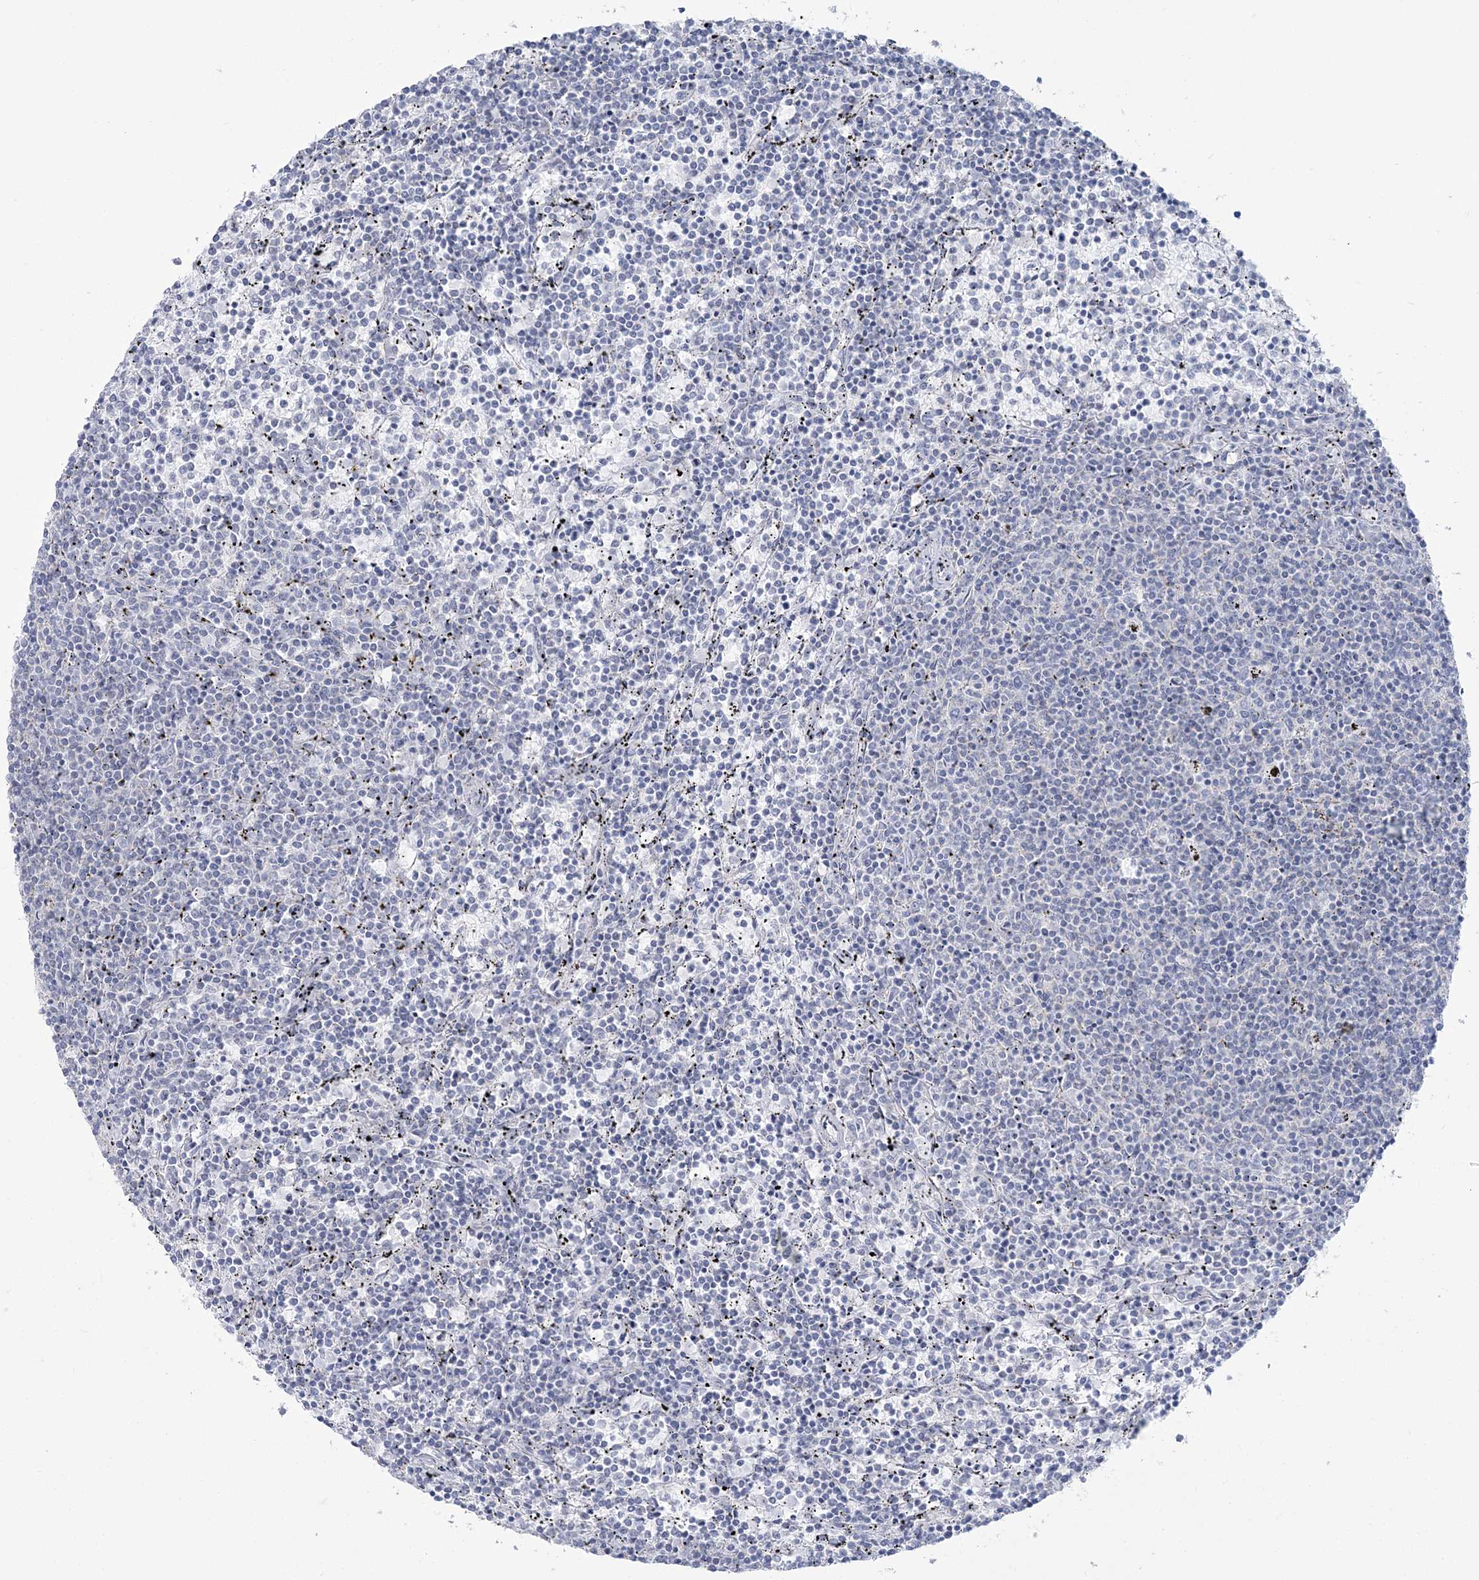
{"staining": {"intensity": "negative", "quantity": "none", "location": "none"}, "tissue": "lymphoma", "cell_type": "Tumor cells", "image_type": "cancer", "snomed": [{"axis": "morphology", "description": "Malignant lymphoma, non-Hodgkin's type, Low grade"}, {"axis": "topography", "description": "Spleen"}], "caption": "A high-resolution image shows immunohistochemistry (IHC) staining of malignant lymphoma, non-Hodgkin's type (low-grade), which reveals no significant staining in tumor cells.", "gene": "ZNF843", "patient": {"sex": "female", "age": 50}}